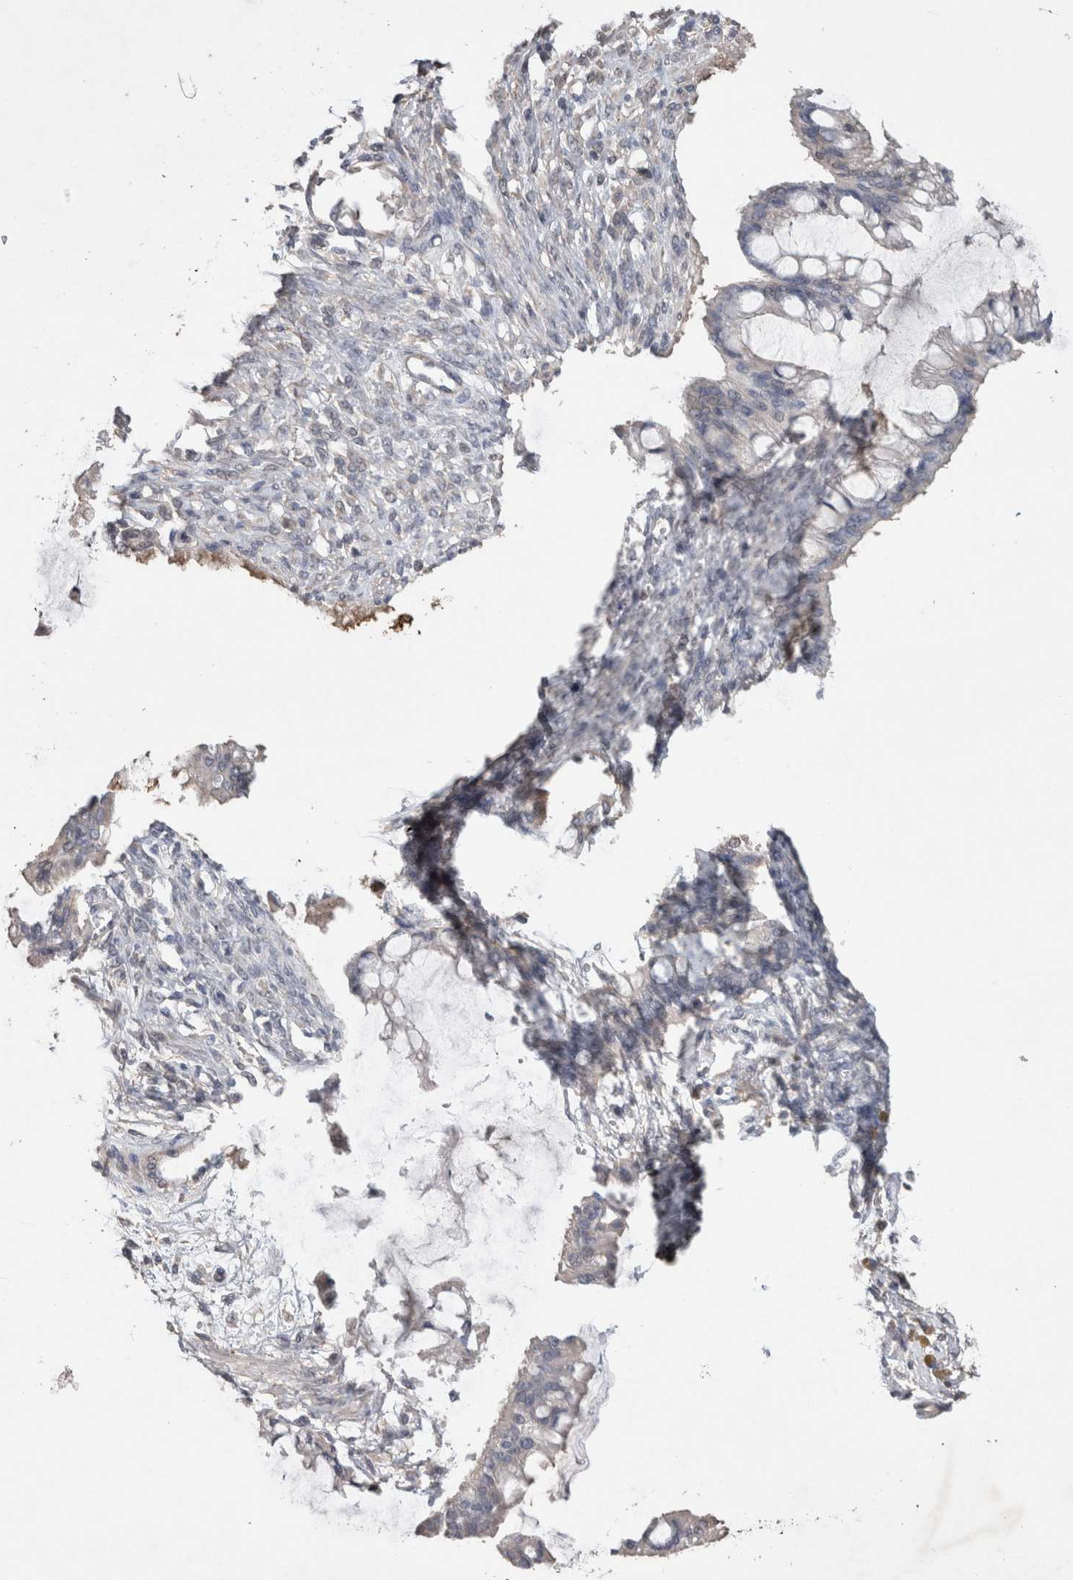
{"staining": {"intensity": "negative", "quantity": "none", "location": "none"}, "tissue": "ovarian cancer", "cell_type": "Tumor cells", "image_type": "cancer", "snomed": [{"axis": "morphology", "description": "Cystadenocarcinoma, mucinous, NOS"}, {"axis": "topography", "description": "Ovary"}], "caption": "DAB immunohistochemical staining of human mucinous cystadenocarcinoma (ovarian) displays no significant staining in tumor cells.", "gene": "TRIM5", "patient": {"sex": "female", "age": 73}}